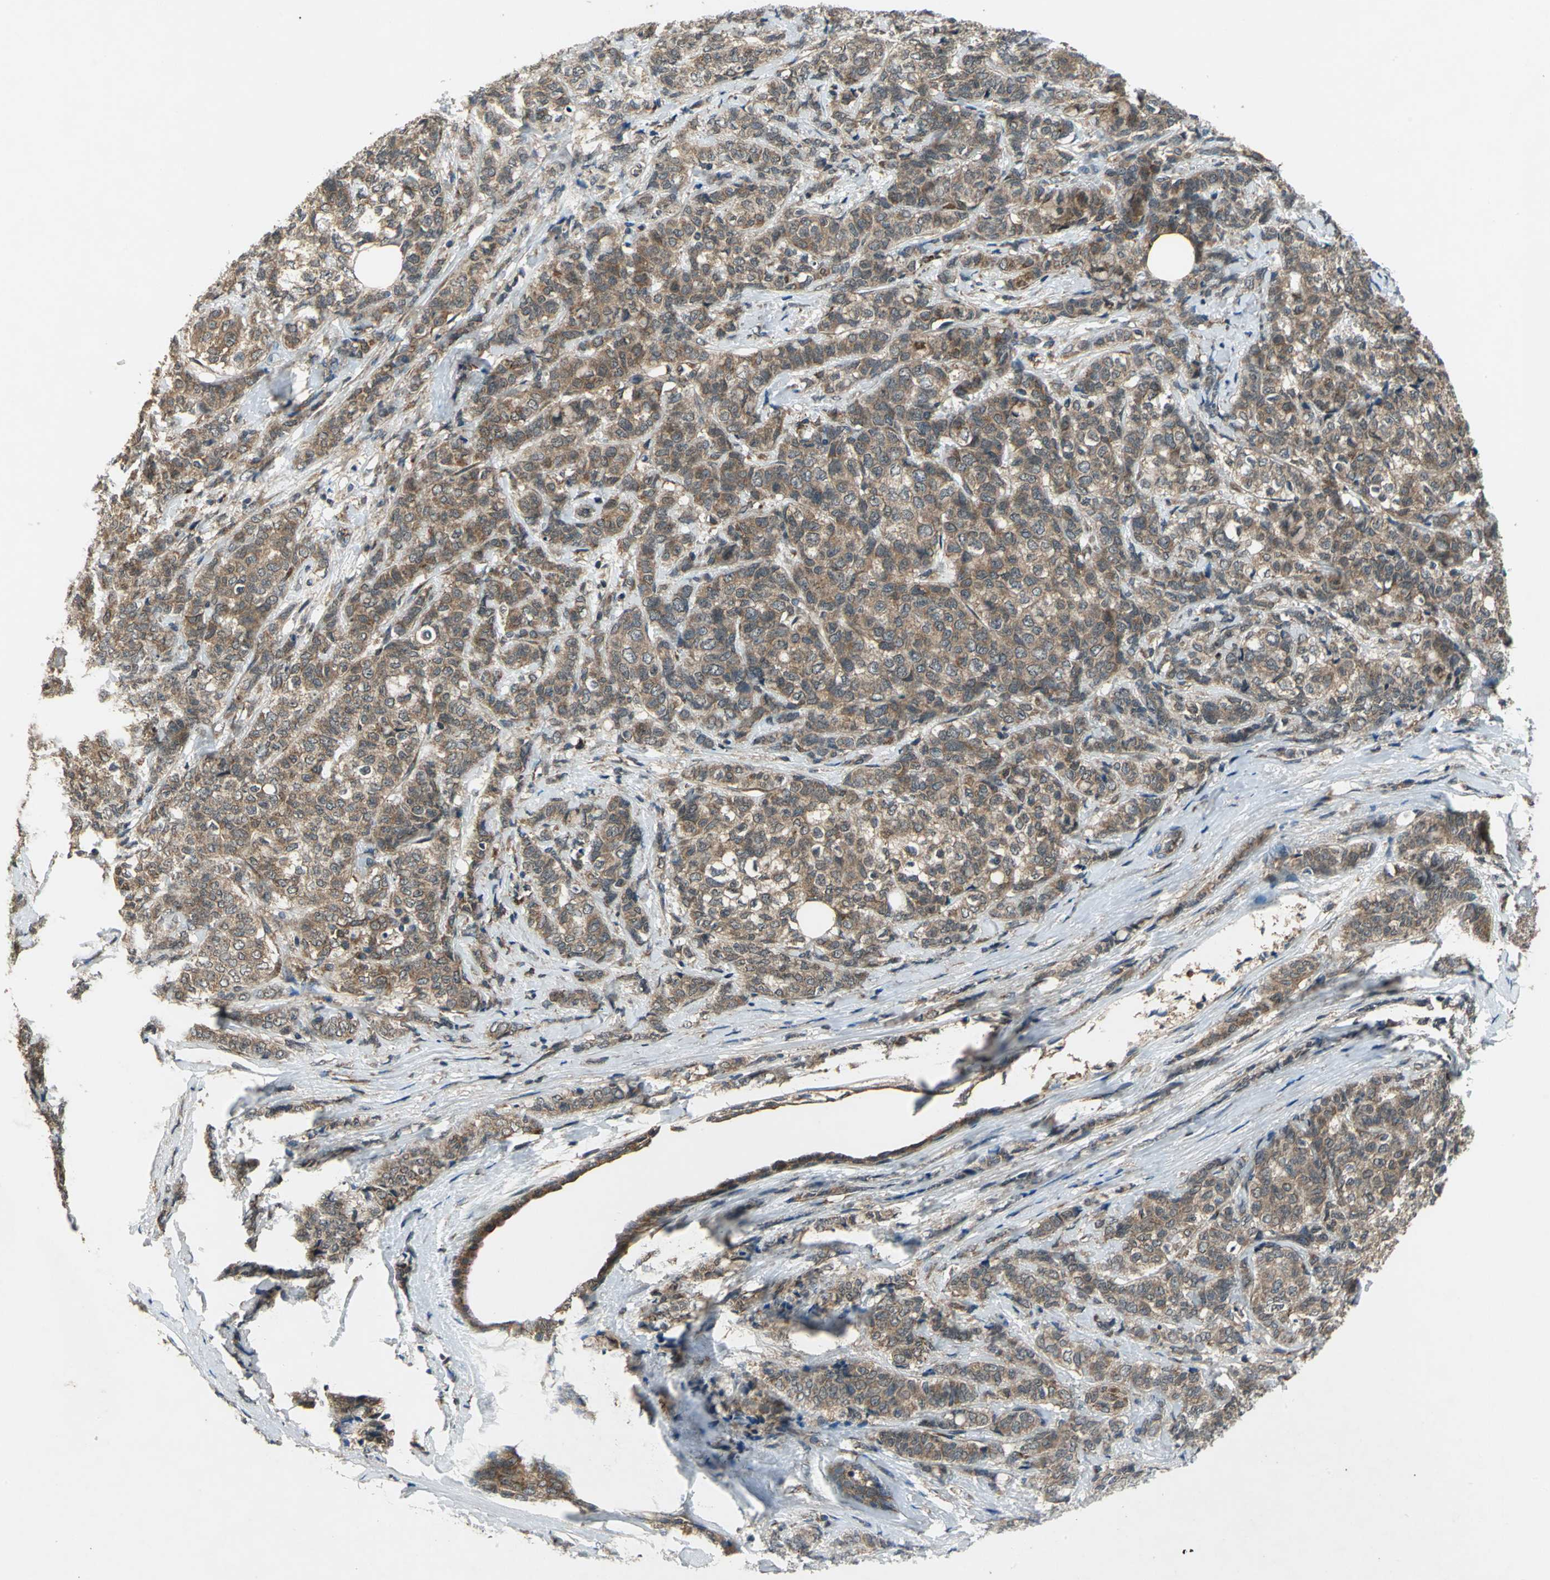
{"staining": {"intensity": "moderate", "quantity": ">75%", "location": "cytoplasmic/membranous"}, "tissue": "breast cancer", "cell_type": "Tumor cells", "image_type": "cancer", "snomed": [{"axis": "morphology", "description": "Lobular carcinoma"}, {"axis": "topography", "description": "Breast"}], "caption": "Brown immunohistochemical staining in human breast cancer shows moderate cytoplasmic/membranous expression in about >75% of tumor cells.", "gene": "NFKBIE", "patient": {"sex": "female", "age": 60}}